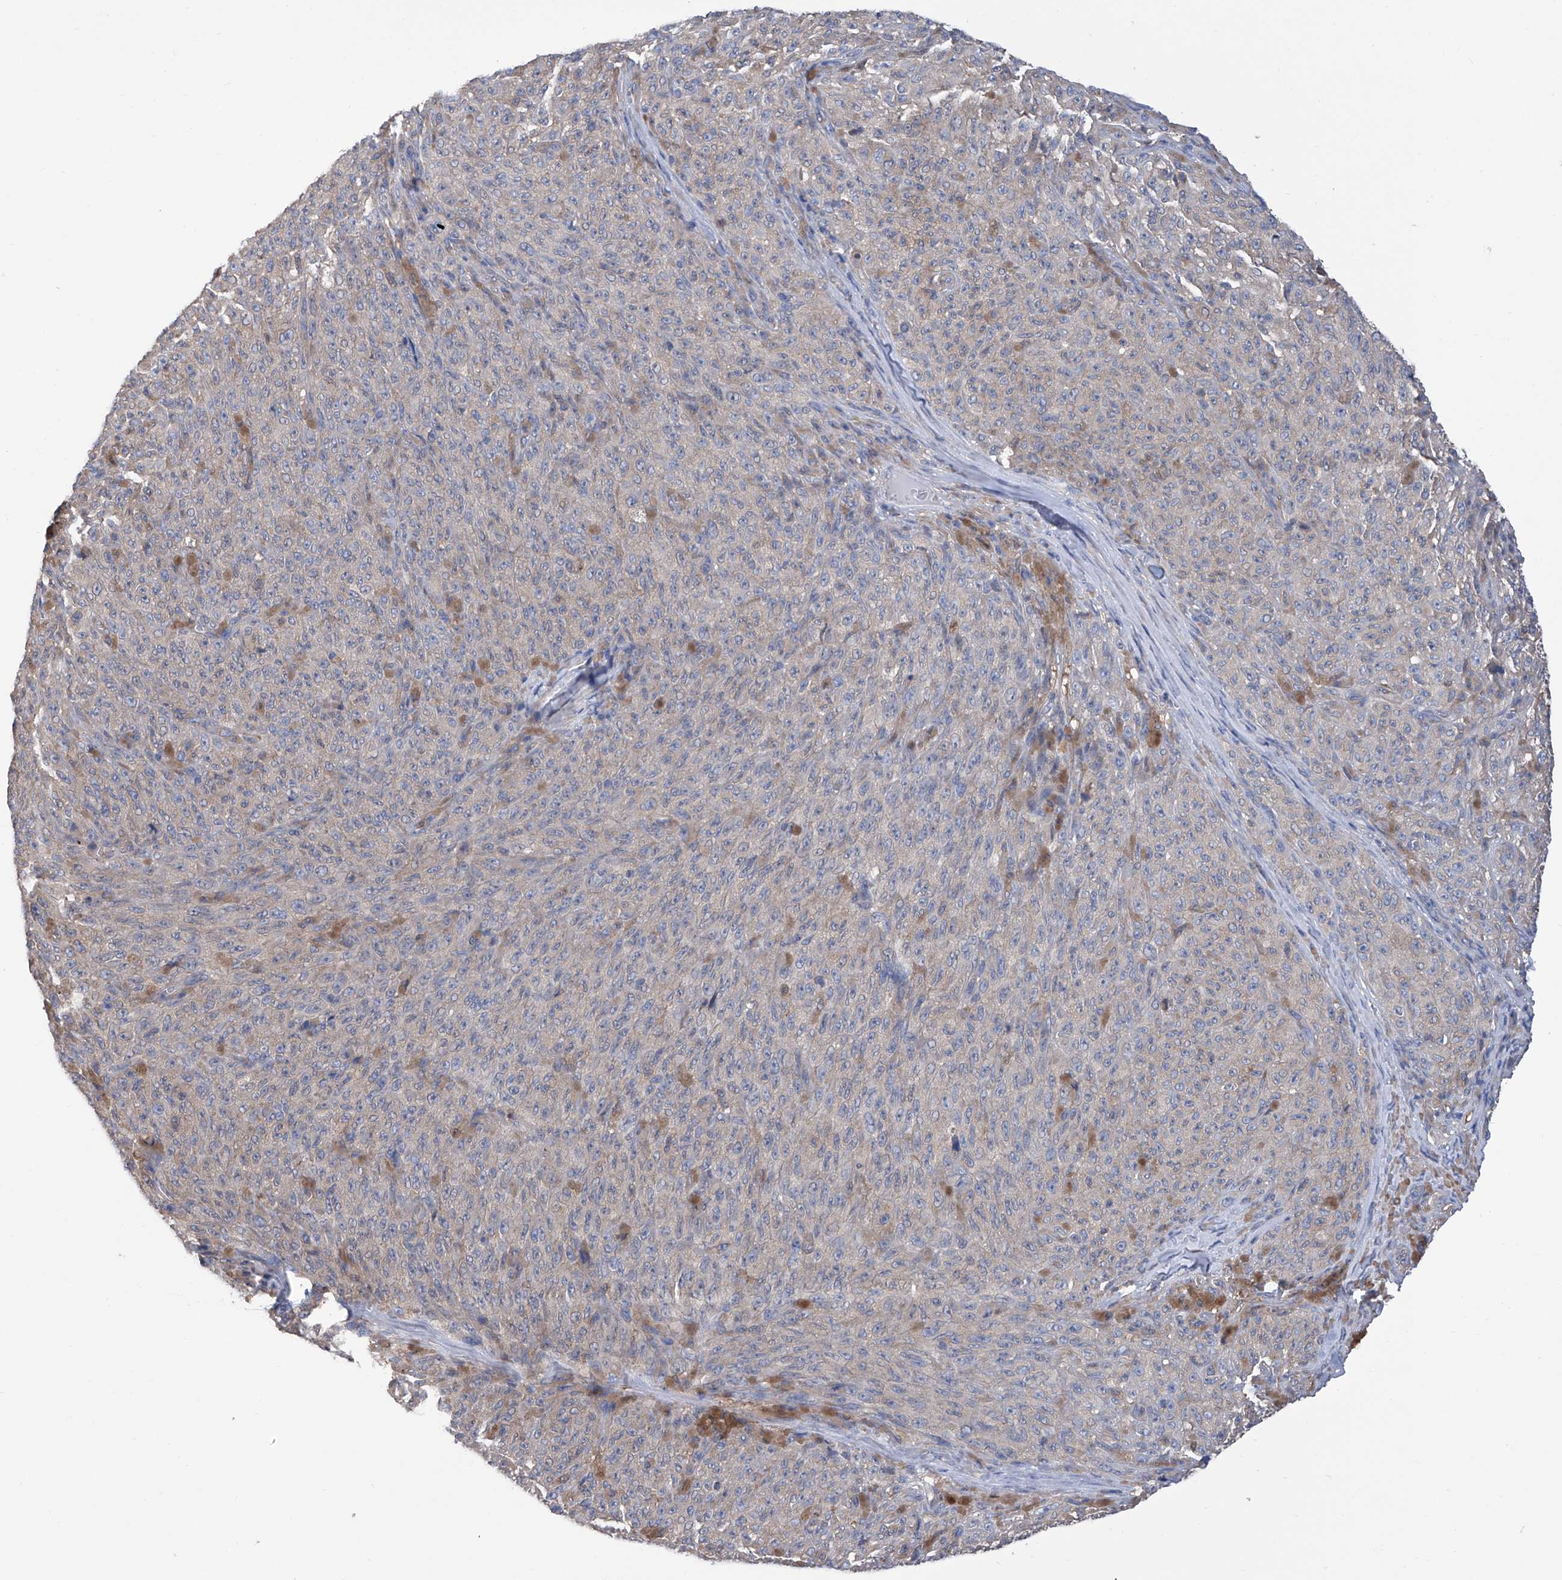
{"staining": {"intensity": "weak", "quantity": "<25%", "location": "cytoplasmic/membranous"}, "tissue": "melanoma", "cell_type": "Tumor cells", "image_type": "cancer", "snomed": [{"axis": "morphology", "description": "Malignant melanoma, NOS"}, {"axis": "topography", "description": "Skin"}], "caption": "An IHC photomicrograph of malignant melanoma is shown. There is no staining in tumor cells of malignant melanoma.", "gene": "SMS", "patient": {"sex": "female", "age": 82}}